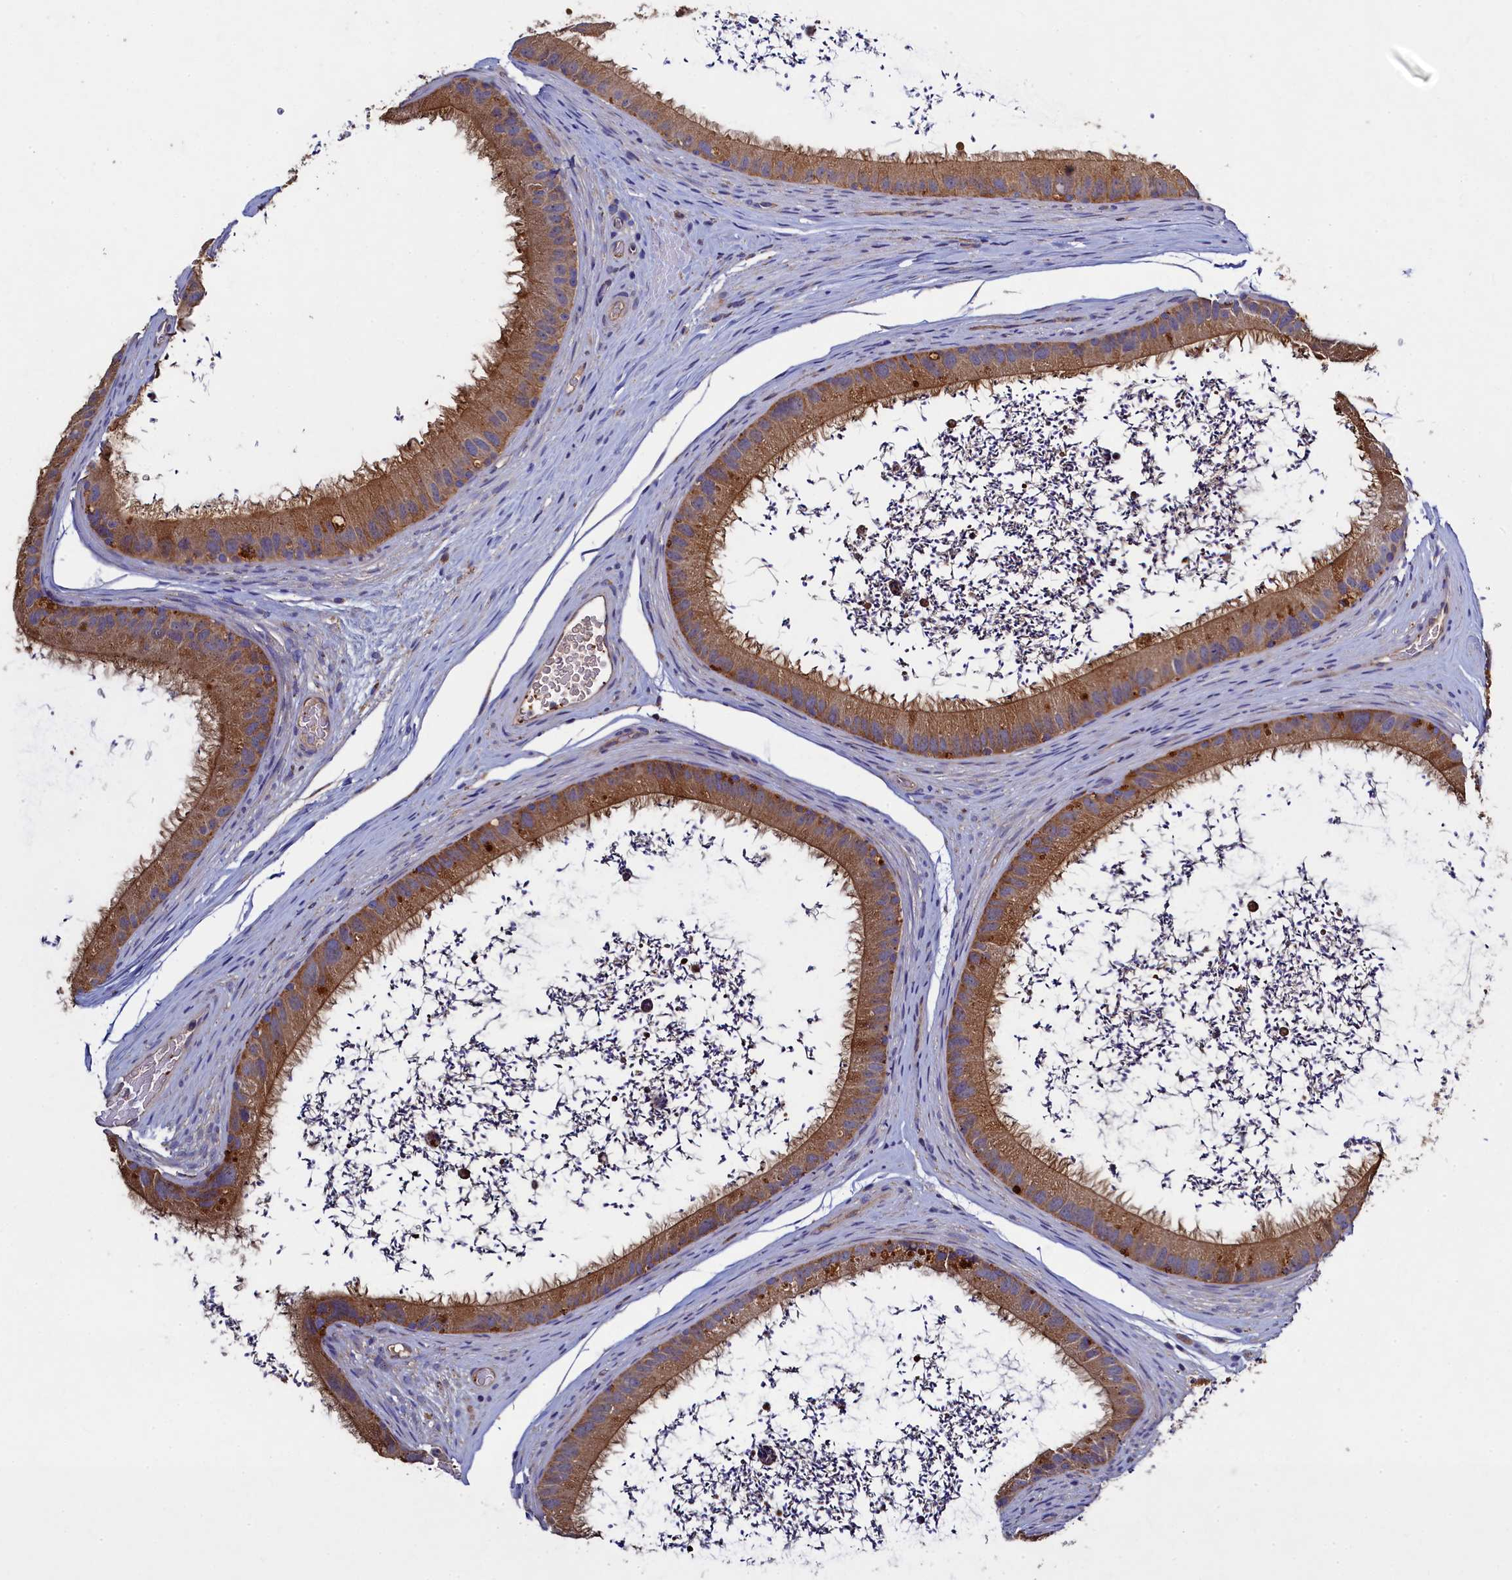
{"staining": {"intensity": "moderate", "quantity": ">75%", "location": "cytoplasmic/membranous"}, "tissue": "epididymis", "cell_type": "Glandular cells", "image_type": "normal", "snomed": [{"axis": "morphology", "description": "Normal tissue, NOS"}, {"axis": "topography", "description": "Epididymis, spermatic cord, NOS"}], "caption": "This is a photomicrograph of immunohistochemistry staining of benign epididymis, which shows moderate expression in the cytoplasmic/membranous of glandular cells.", "gene": "TK2", "patient": {"sex": "male", "age": 50}}